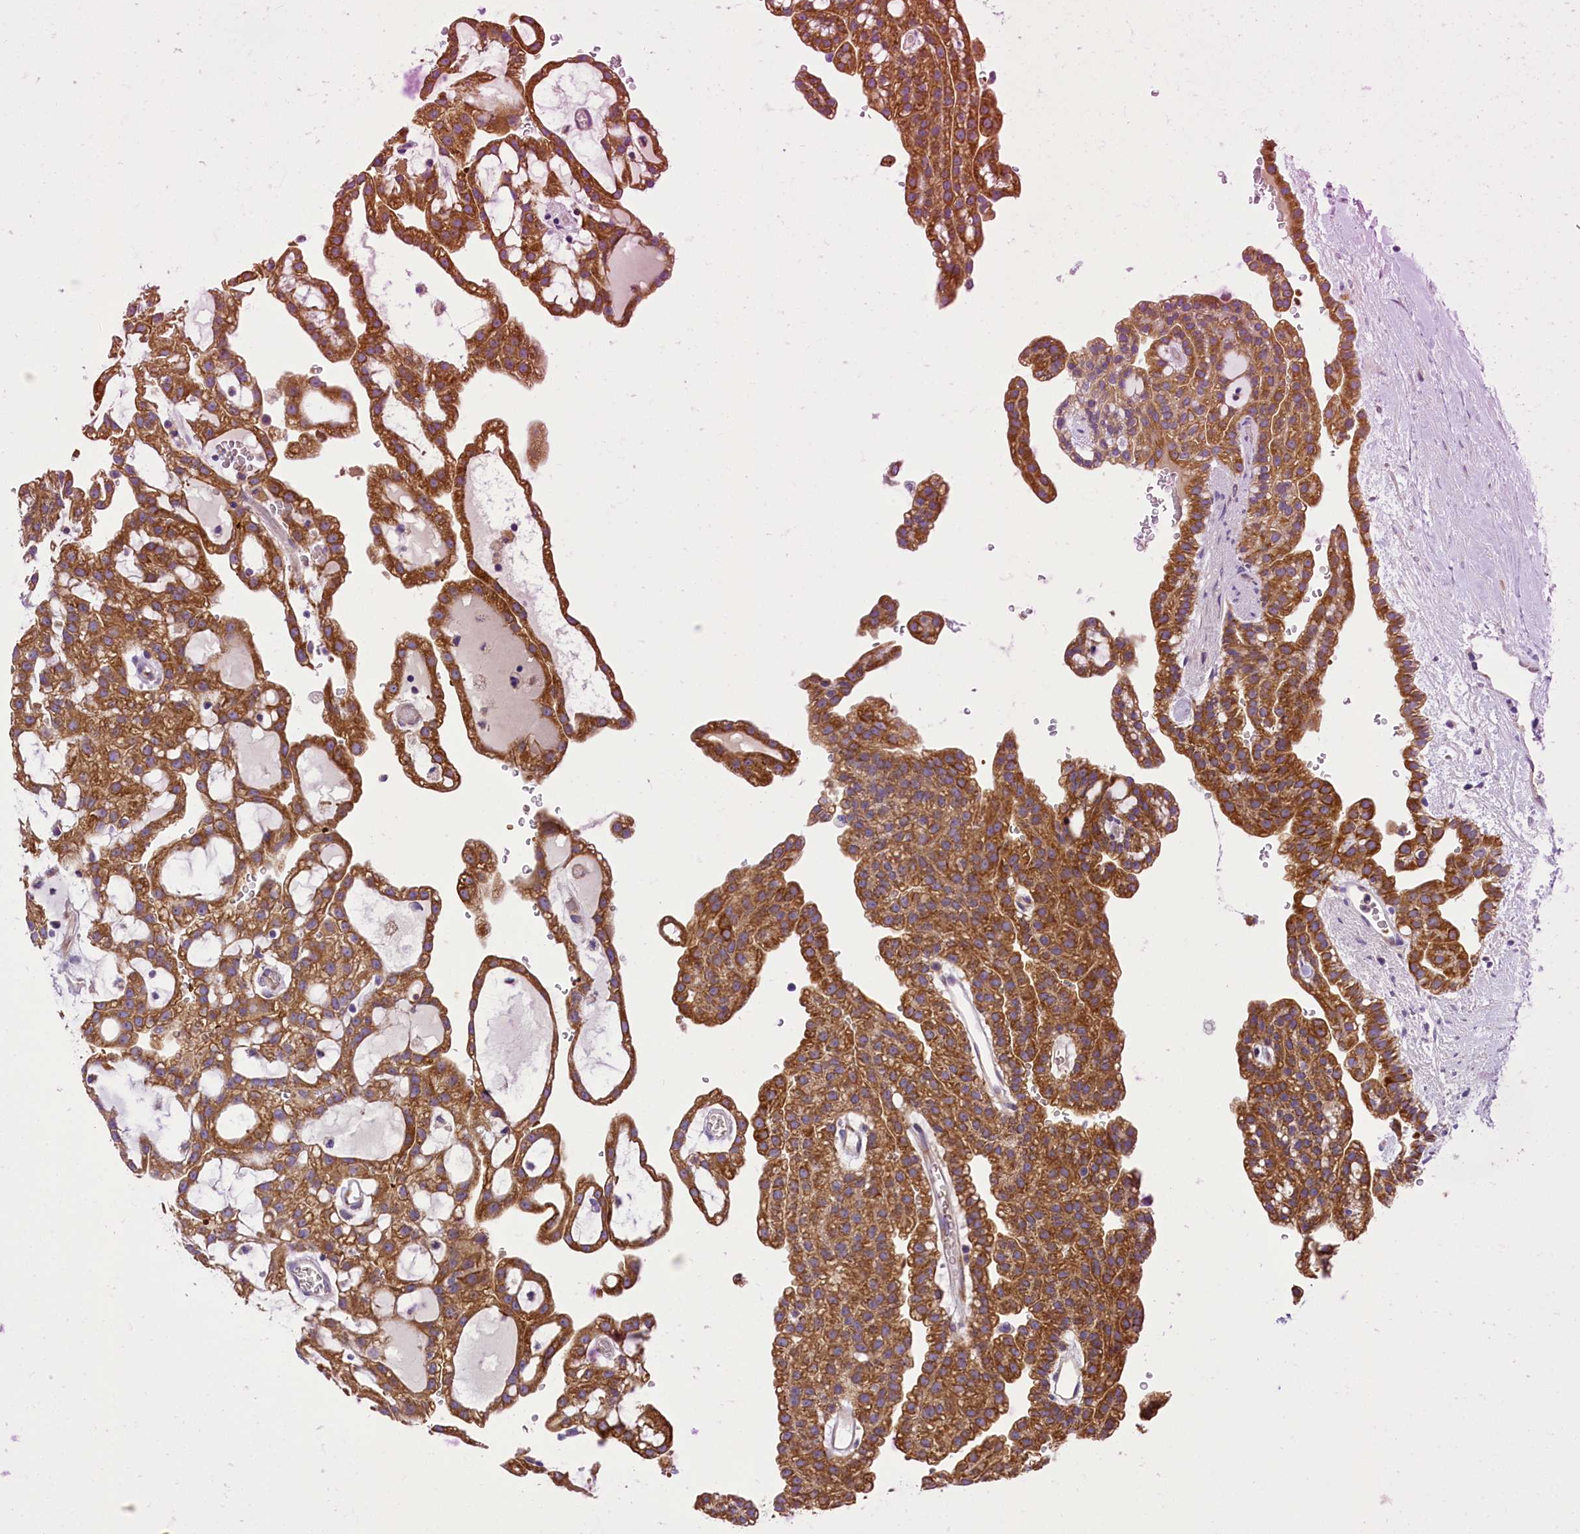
{"staining": {"intensity": "strong", "quantity": ">75%", "location": "cytoplasmic/membranous"}, "tissue": "renal cancer", "cell_type": "Tumor cells", "image_type": "cancer", "snomed": [{"axis": "morphology", "description": "Adenocarcinoma, NOS"}, {"axis": "topography", "description": "Kidney"}], "caption": "Human renal cancer (adenocarcinoma) stained for a protein (brown) displays strong cytoplasmic/membranous positive expression in about >75% of tumor cells.", "gene": "LARP4", "patient": {"sex": "male", "age": 63}}